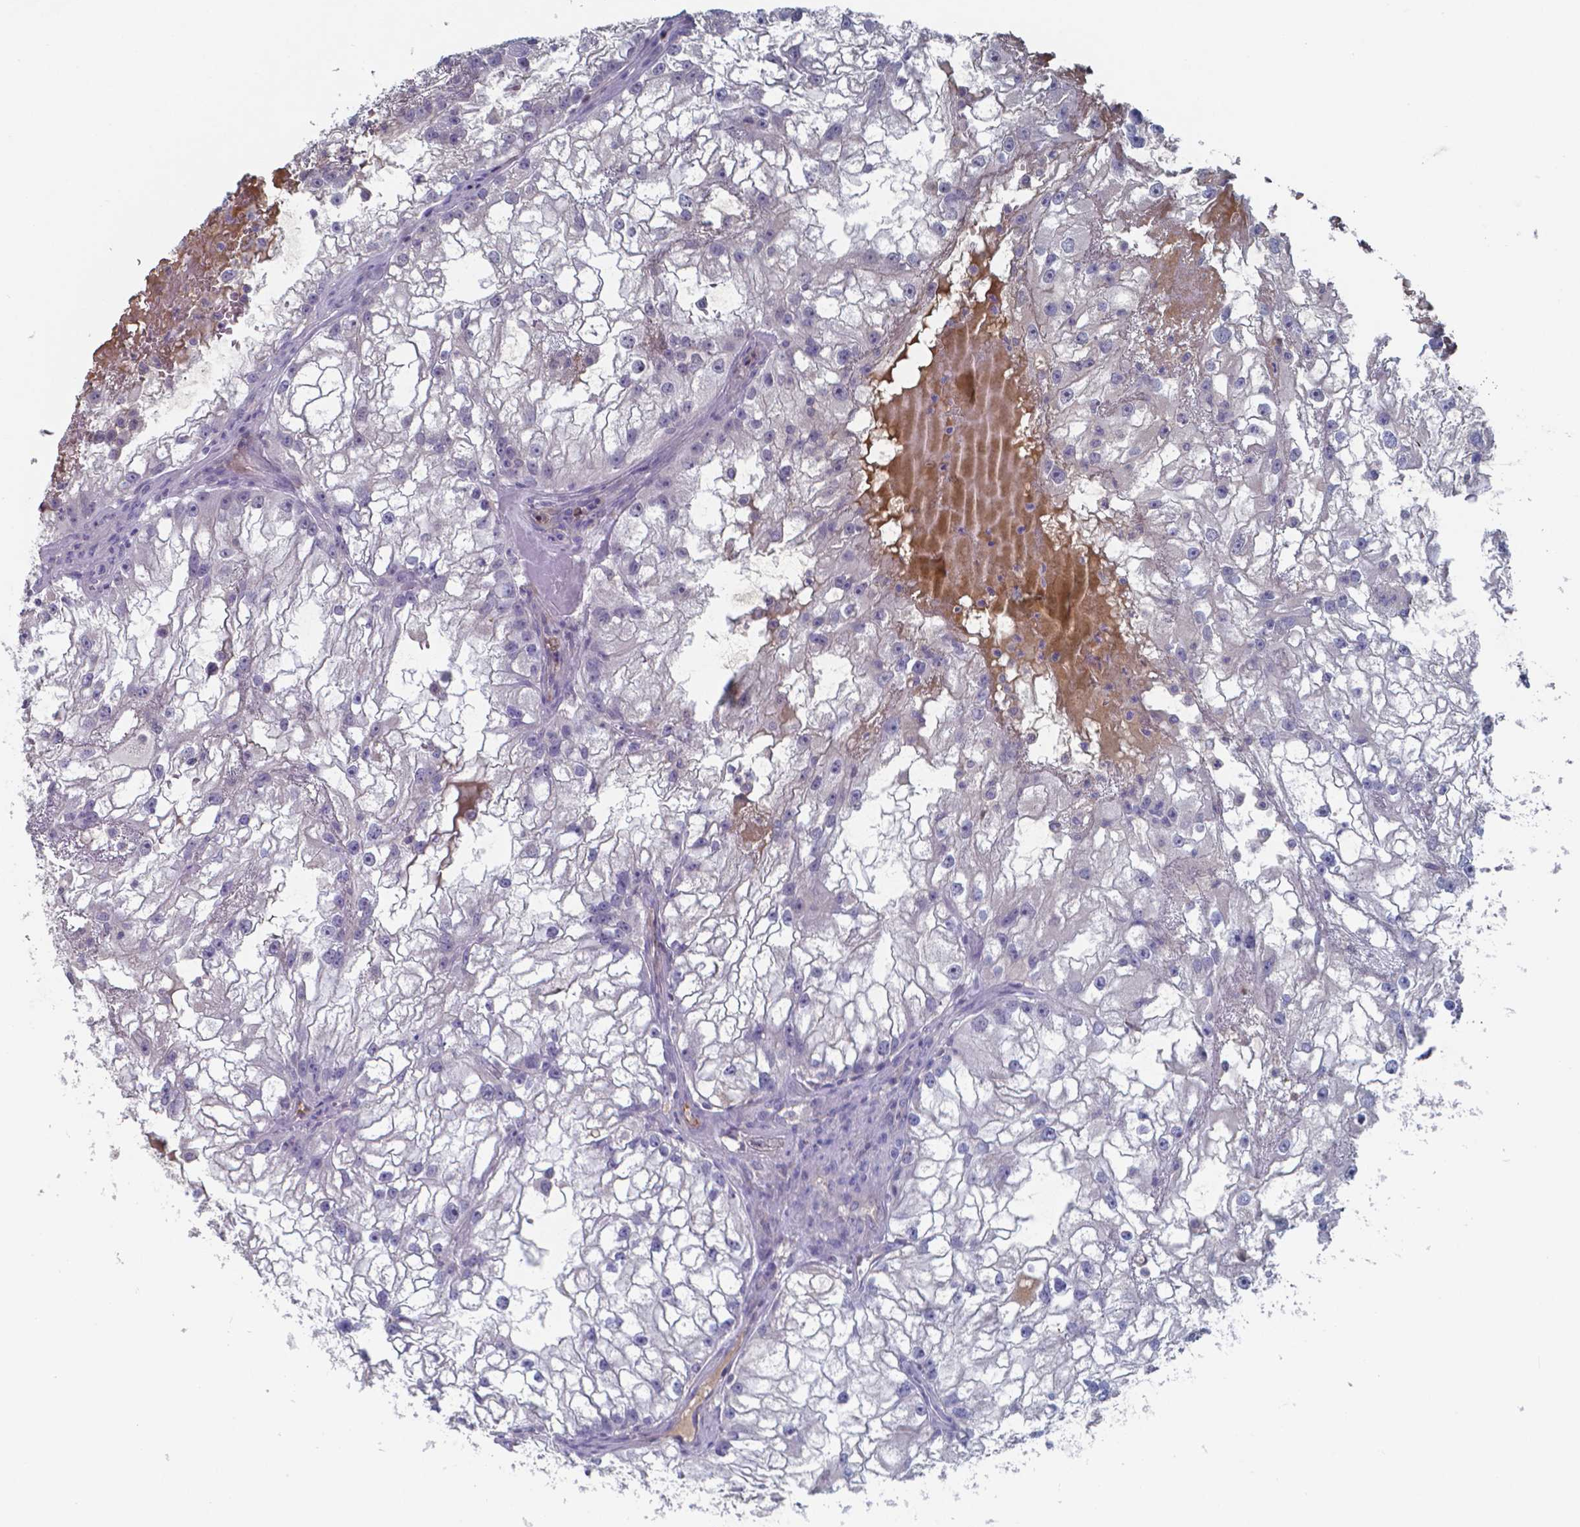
{"staining": {"intensity": "negative", "quantity": "none", "location": "none"}, "tissue": "renal cancer", "cell_type": "Tumor cells", "image_type": "cancer", "snomed": [{"axis": "morphology", "description": "Adenocarcinoma, NOS"}, {"axis": "topography", "description": "Kidney"}], "caption": "Immunohistochemistry (IHC) histopathology image of neoplastic tissue: human renal adenocarcinoma stained with DAB (3,3'-diaminobenzidine) reveals no significant protein expression in tumor cells.", "gene": "BTBD17", "patient": {"sex": "male", "age": 59}}